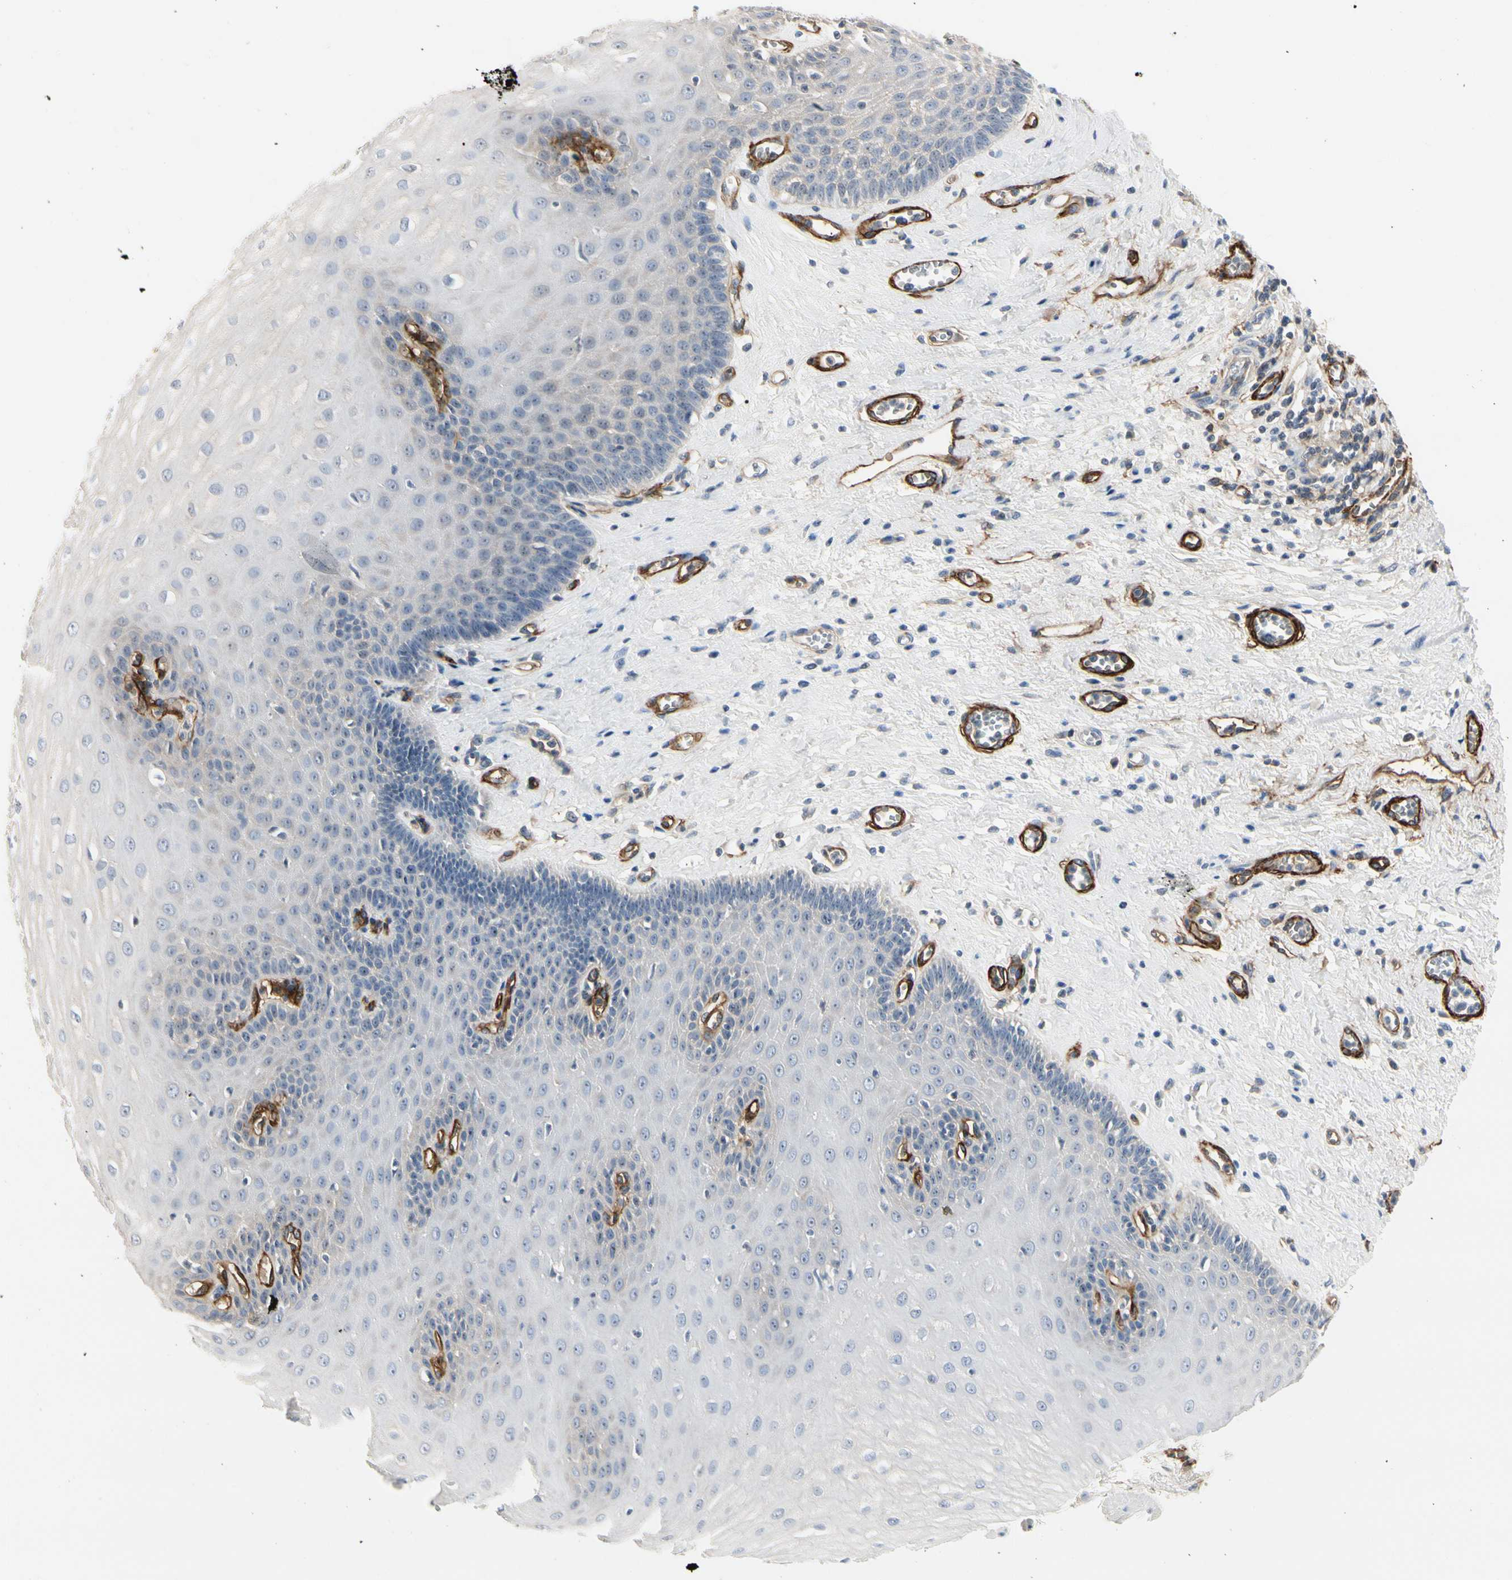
{"staining": {"intensity": "negative", "quantity": "none", "location": "none"}, "tissue": "esophagus", "cell_type": "Squamous epithelial cells", "image_type": "normal", "snomed": [{"axis": "morphology", "description": "Normal tissue, NOS"}, {"axis": "morphology", "description": "Squamous cell carcinoma, NOS"}, {"axis": "topography", "description": "Esophagus"}], "caption": "Immunohistochemistry micrograph of unremarkable esophagus stained for a protein (brown), which exhibits no expression in squamous epithelial cells.", "gene": "GGT5", "patient": {"sex": "male", "age": 65}}